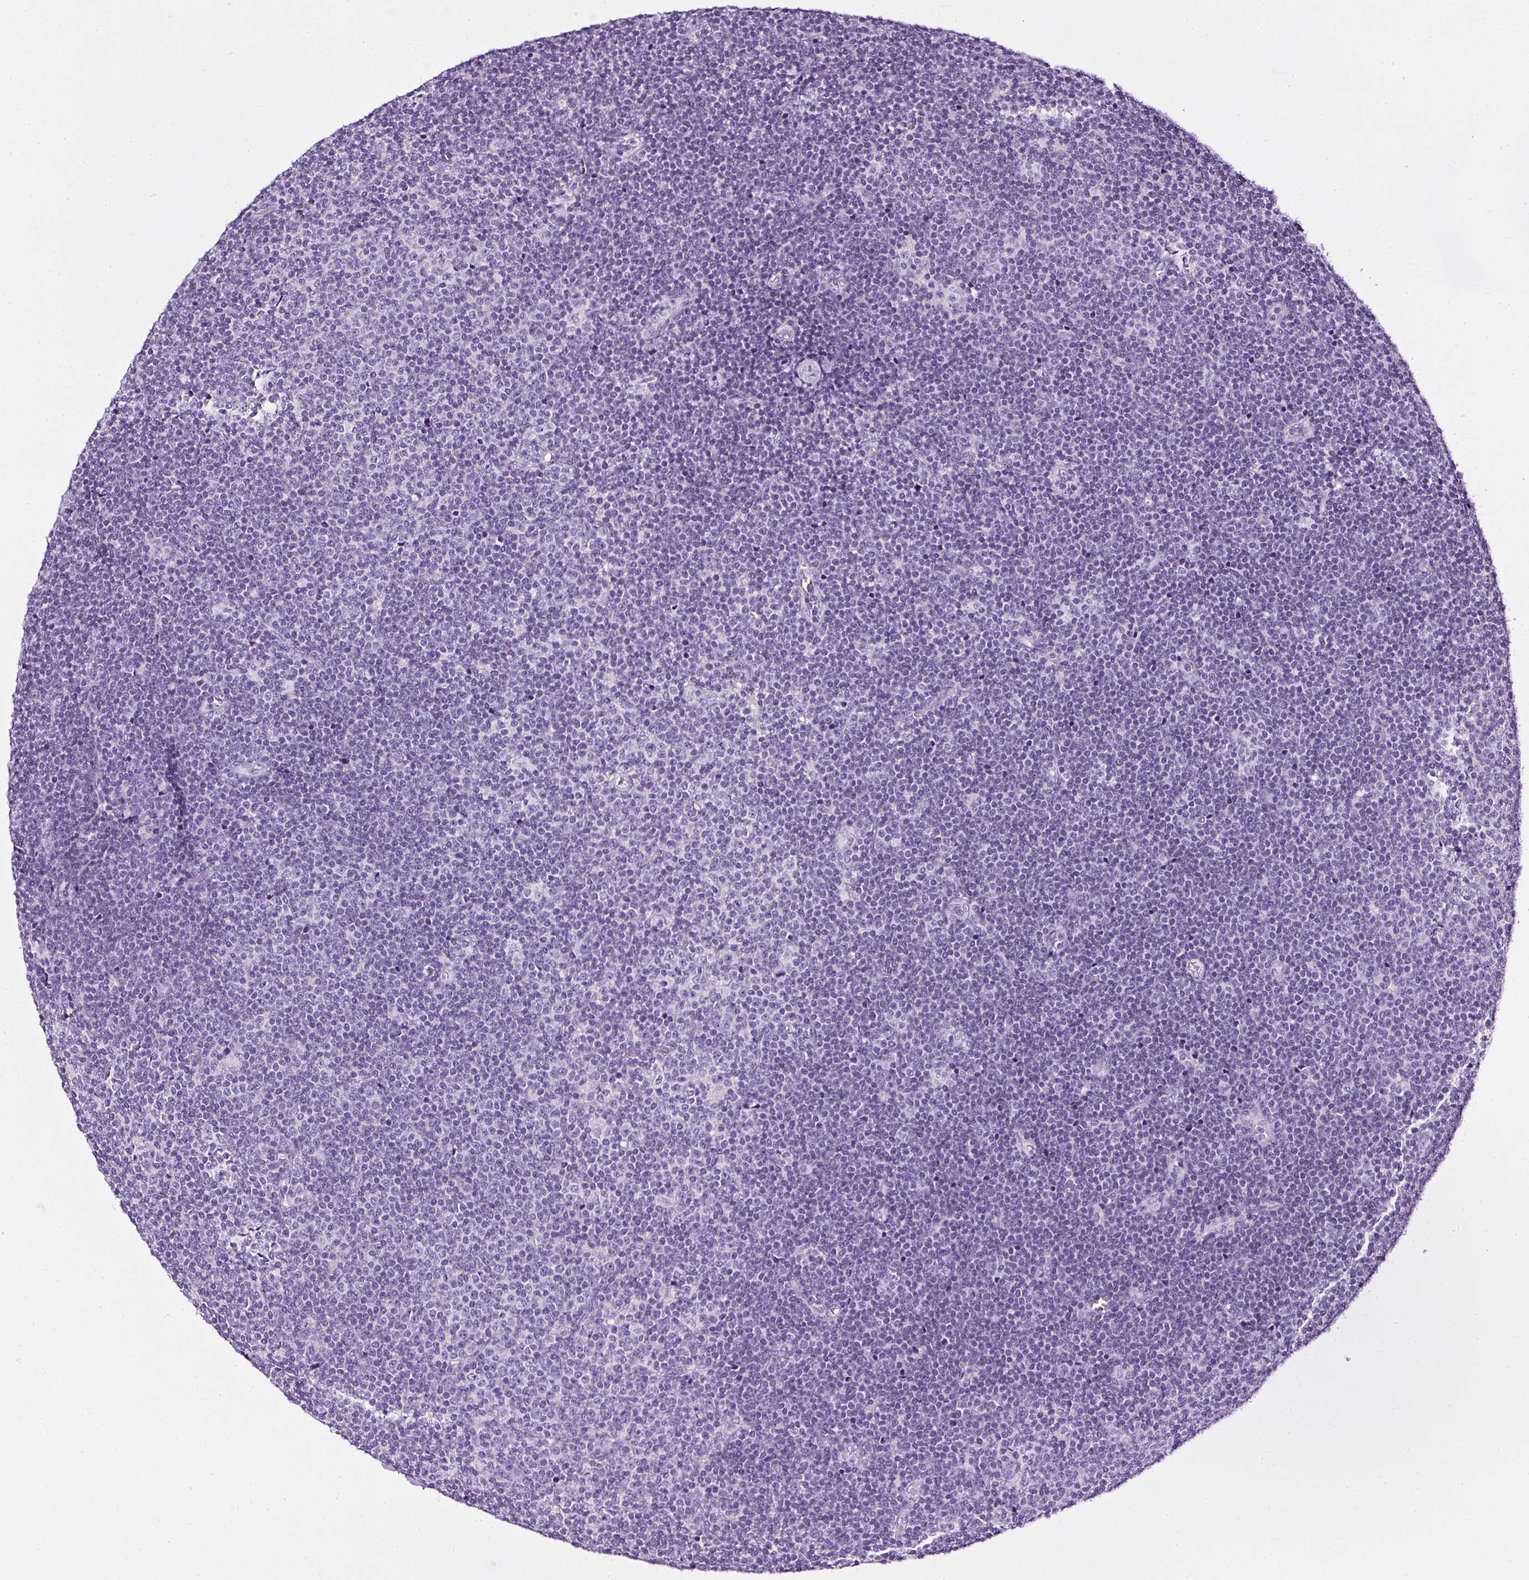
{"staining": {"intensity": "negative", "quantity": "none", "location": "none"}, "tissue": "lymphoma", "cell_type": "Tumor cells", "image_type": "cancer", "snomed": [{"axis": "morphology", "description": "Malignant lymphoma, non-Hodgkin's type, Low grade"}, {"axis": "topography", "description": "Lymph node"}], "caption": "Histopathology image shows no protein expression in tumor cells of lymphoma tissue.", "gene": "ATP2A1", "patient": {"sex": "male", "age": 48}}